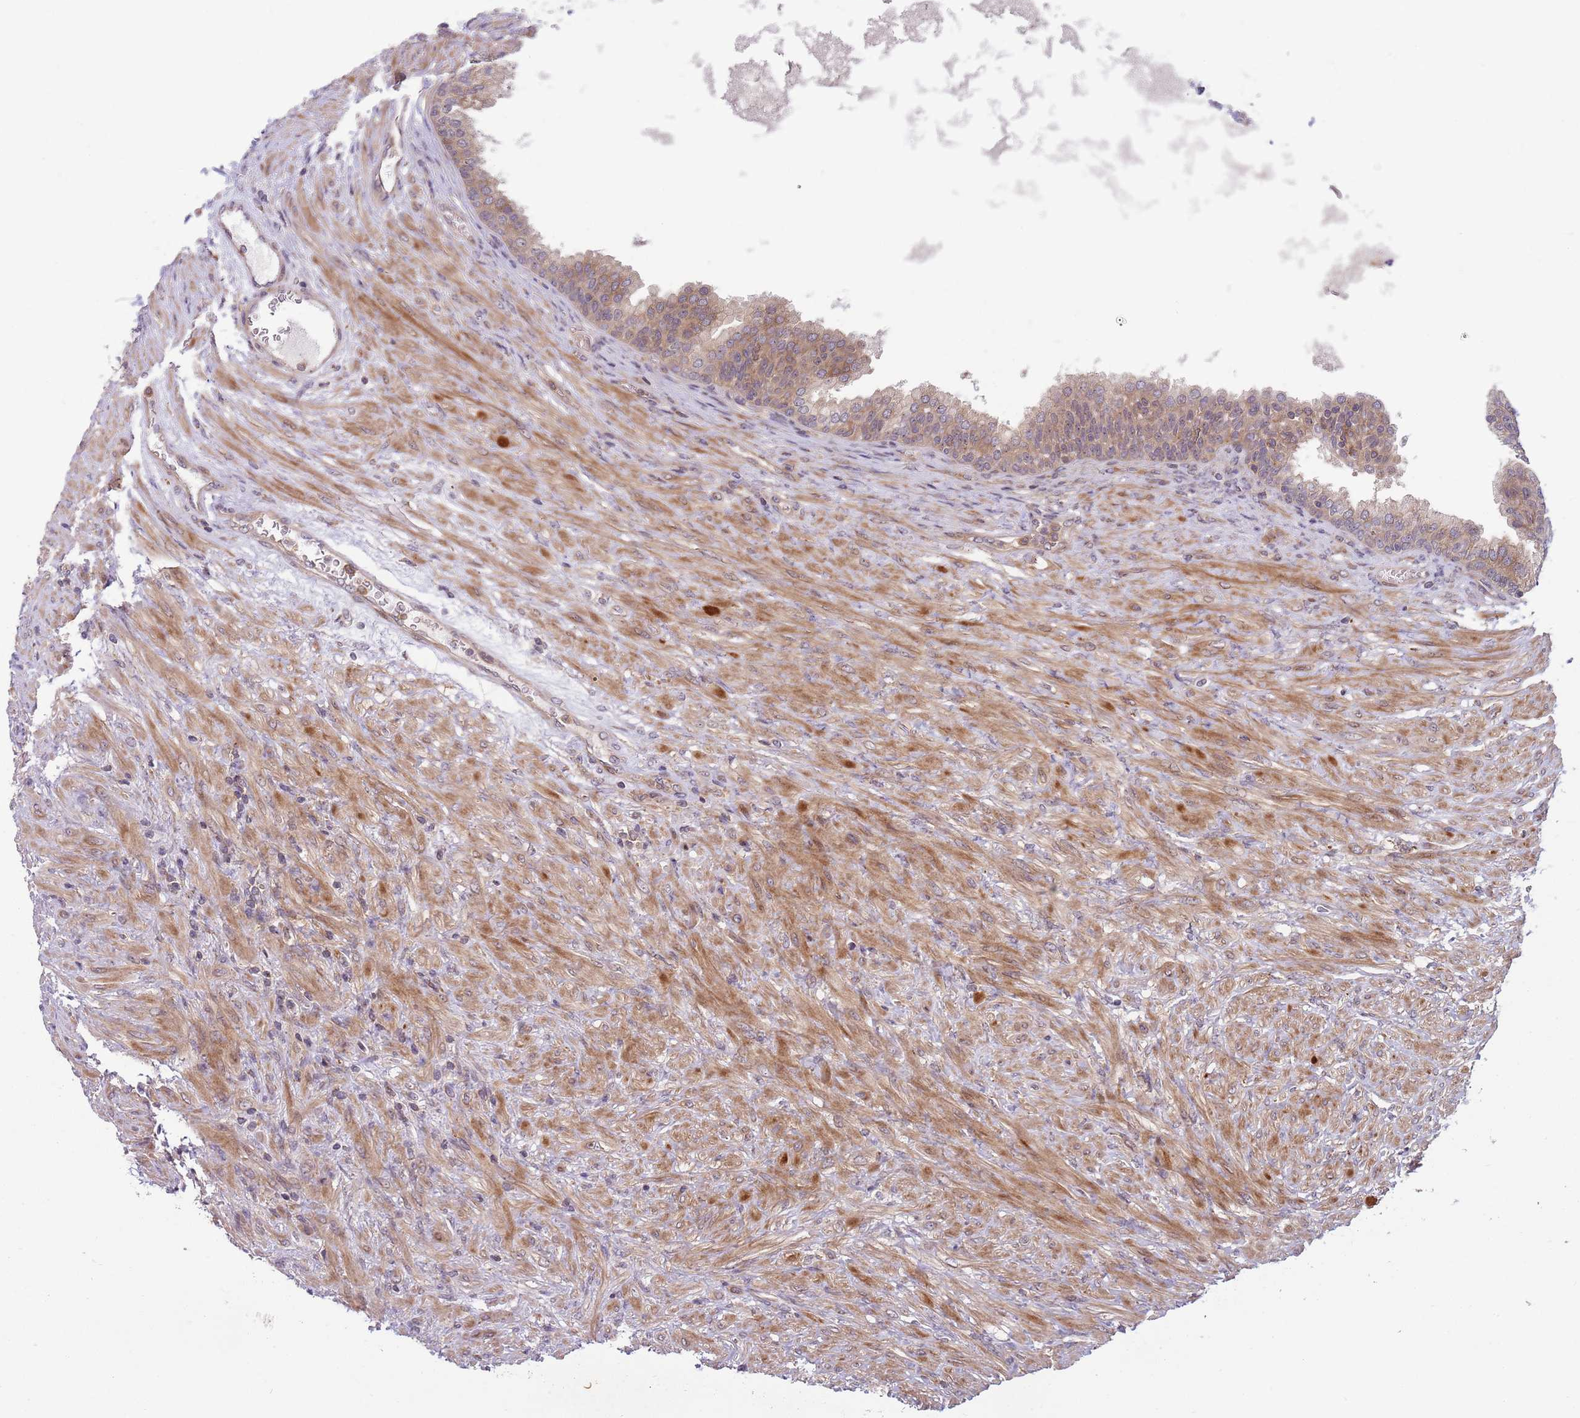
{"staining": {"intensity": "moderate", "quantity": ">75%", "location": "cytoplasmic/membranous"}, "tissue": "prostate", "cell_type": "Glandular cells", "image_type": "normal", "snomed": [{"axis": "morphology", "description": "Normal tissue, NOS"}, {"axis": "topography", "description": "Prostate"}], "caption": "A brown stain highlights moderate cytoplasmic/membranous positivity of a protein in glandular cells of benign human prostate. (IHC, brightfield microscopy, high magnification).", "gene": "GGA1", "patient": {"sex": "male", "age": 76}}